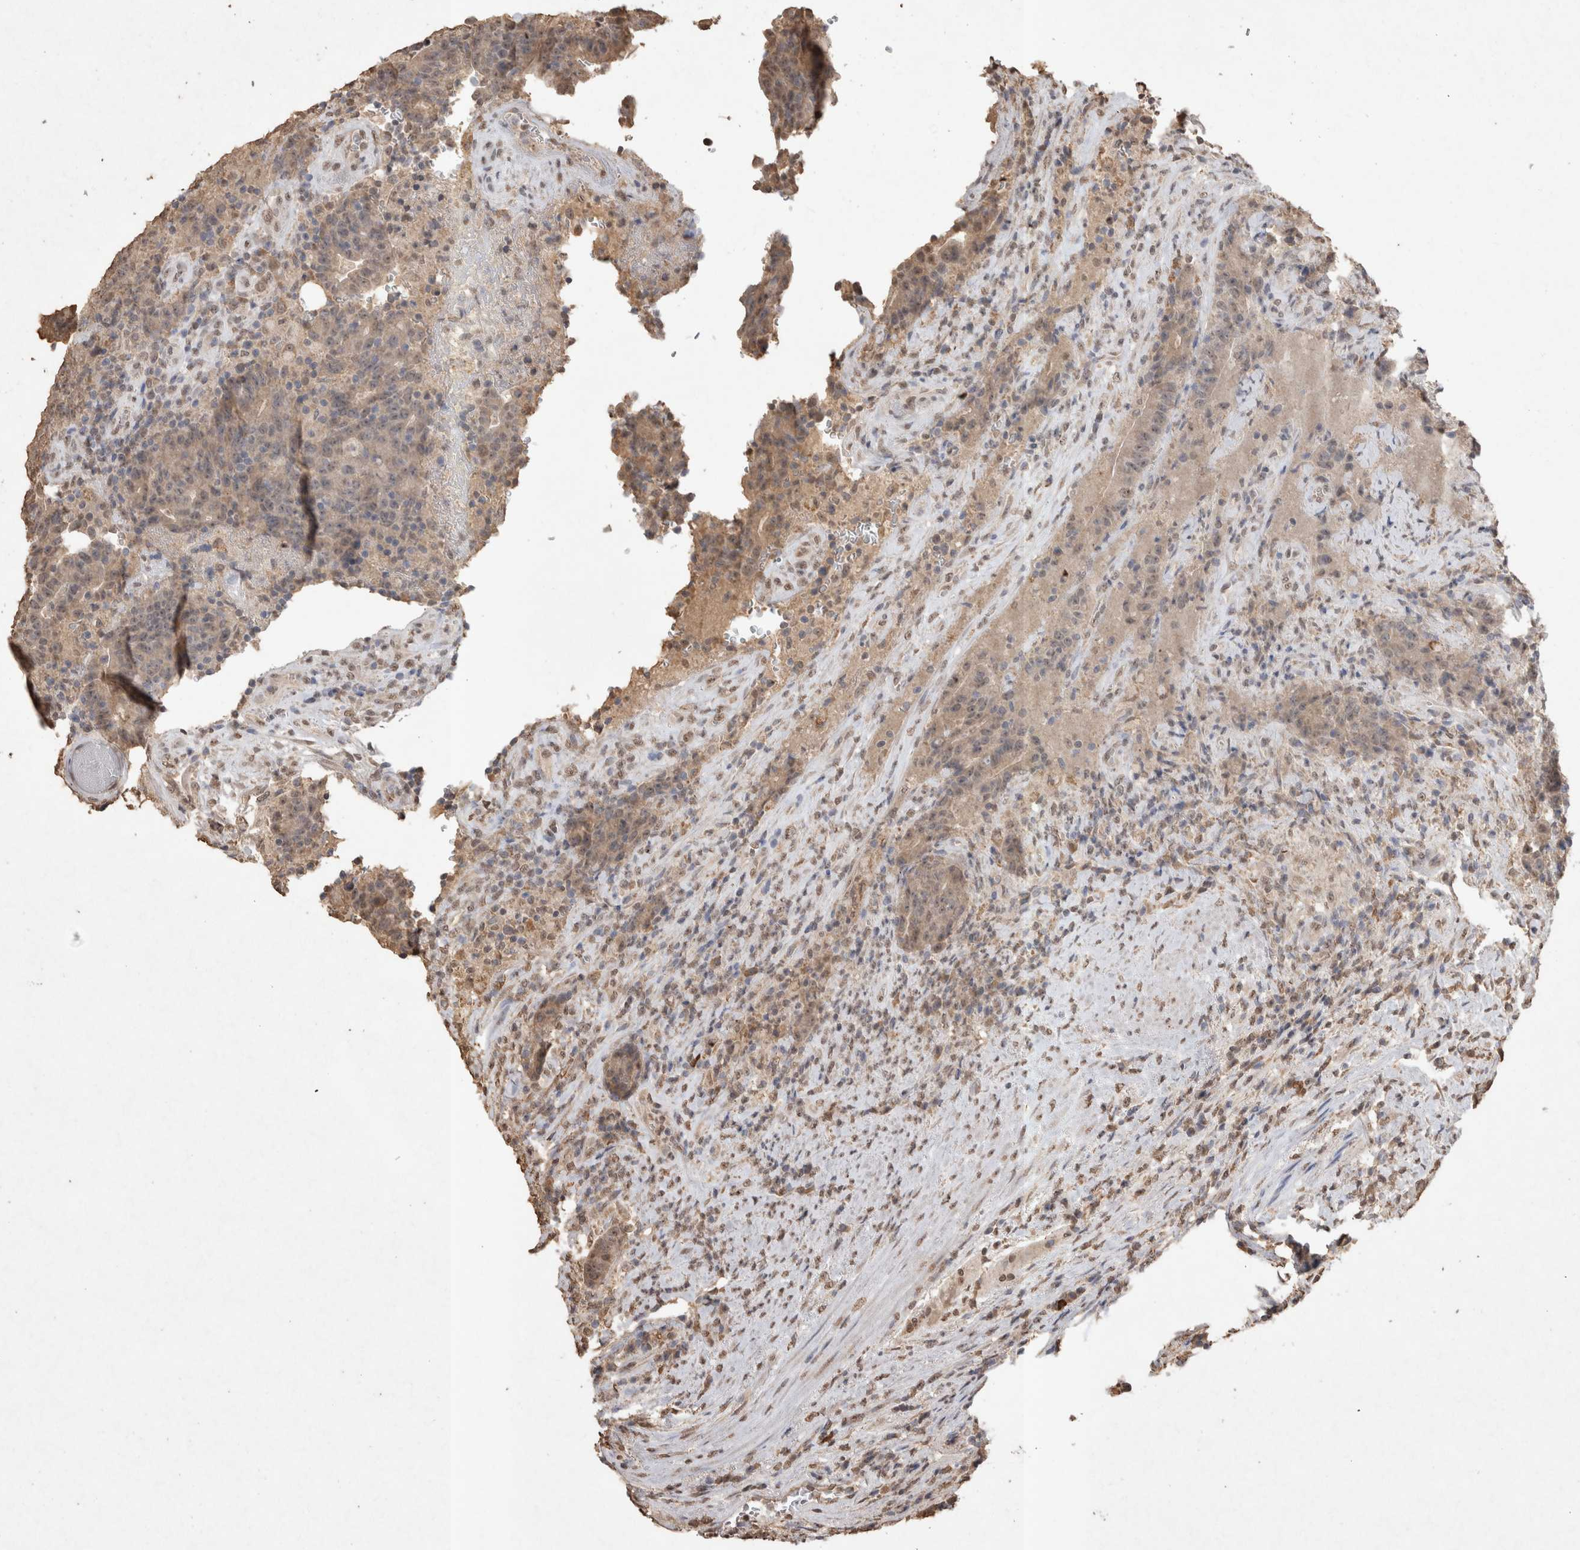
{"staining": {"intensity": "weak", "quantity": "25%-75%", "location": "nuclear"}, "tissue": "colorectal cancer", "cell_type": "Tumor cells", "image_type": "cancer", "snomed": [{"axis": "morphology", "description": "Normal tissue, NOS"}, {"axis": "morphology", "description": "Adenocarcinoma, NOS"}, {"axis": "topography", "description": "Colon"}], "caption": "Protein analysis of adenocarcinoma (colorectal) tissue reveals weak nuclear expression in approximately 25%-75% of tumor cells. (Stains: DAB (3,3'-diaminobenzidine) in brown, nuclei in blue, Microscopy: brightfield microscopy at high magnification).", "gene": "MLX", "patient": {"sex": "female", "age": 75}}